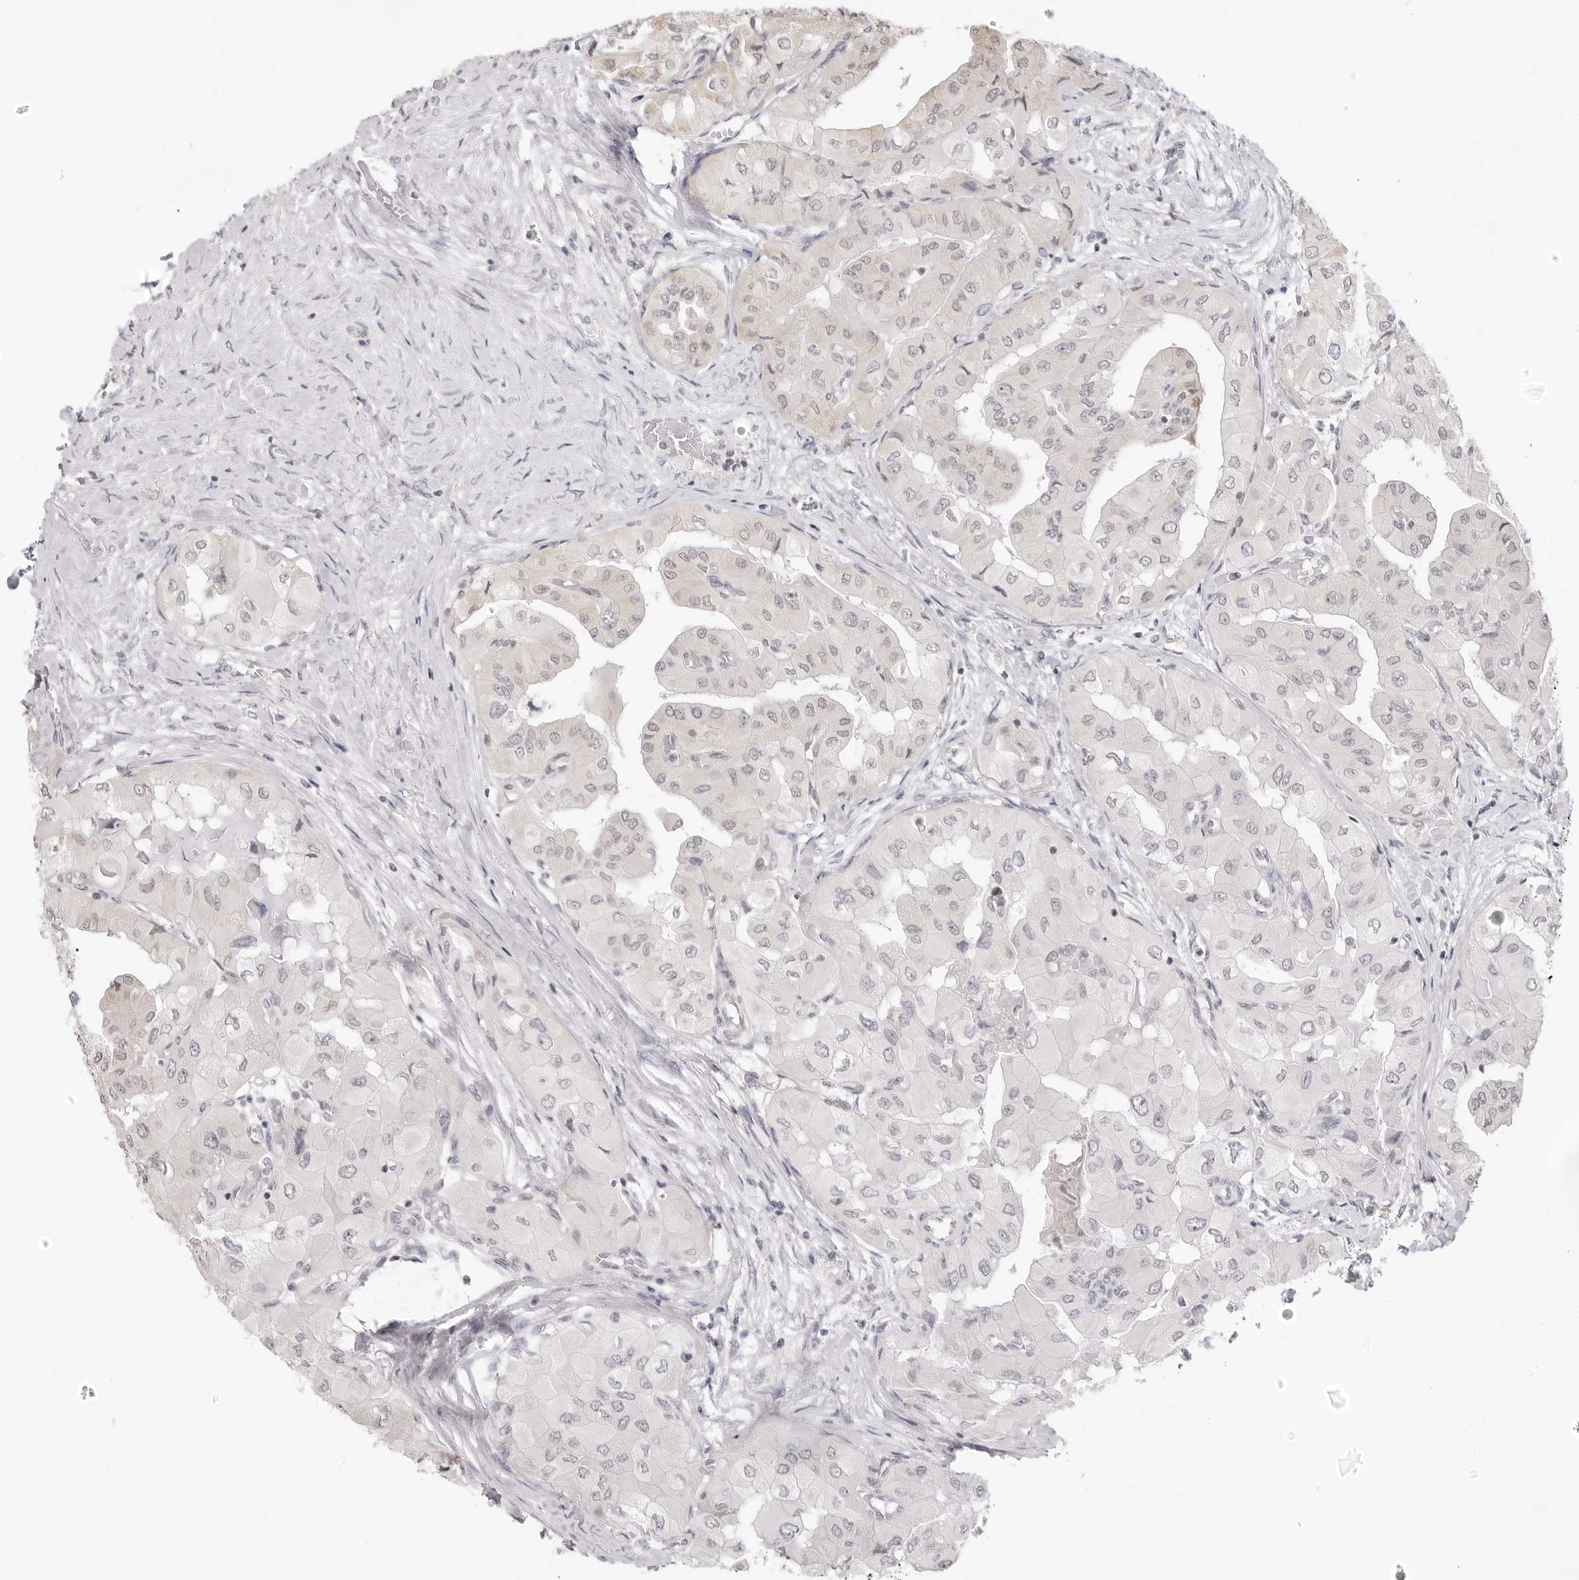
{"staining": {"intensity": "negative", "quantity": "none", "location": "none"}, "tissue": "thyroid cancer", "cell_type": "Tumor cells", "image_type": "cancer", "snomed": [{"axis": "morphology", "description": "Papillary adenocarcinoma, NOS"}, {"axis": "topography", "description": "Thyroid gland"}], "caption": "This is an IHC histopathology image of thyroid papillary adenocarcinoma. There is no positivity in tumor cells.", "gene": "FDPS", "patient": {"sex": "female", "age": 59}}